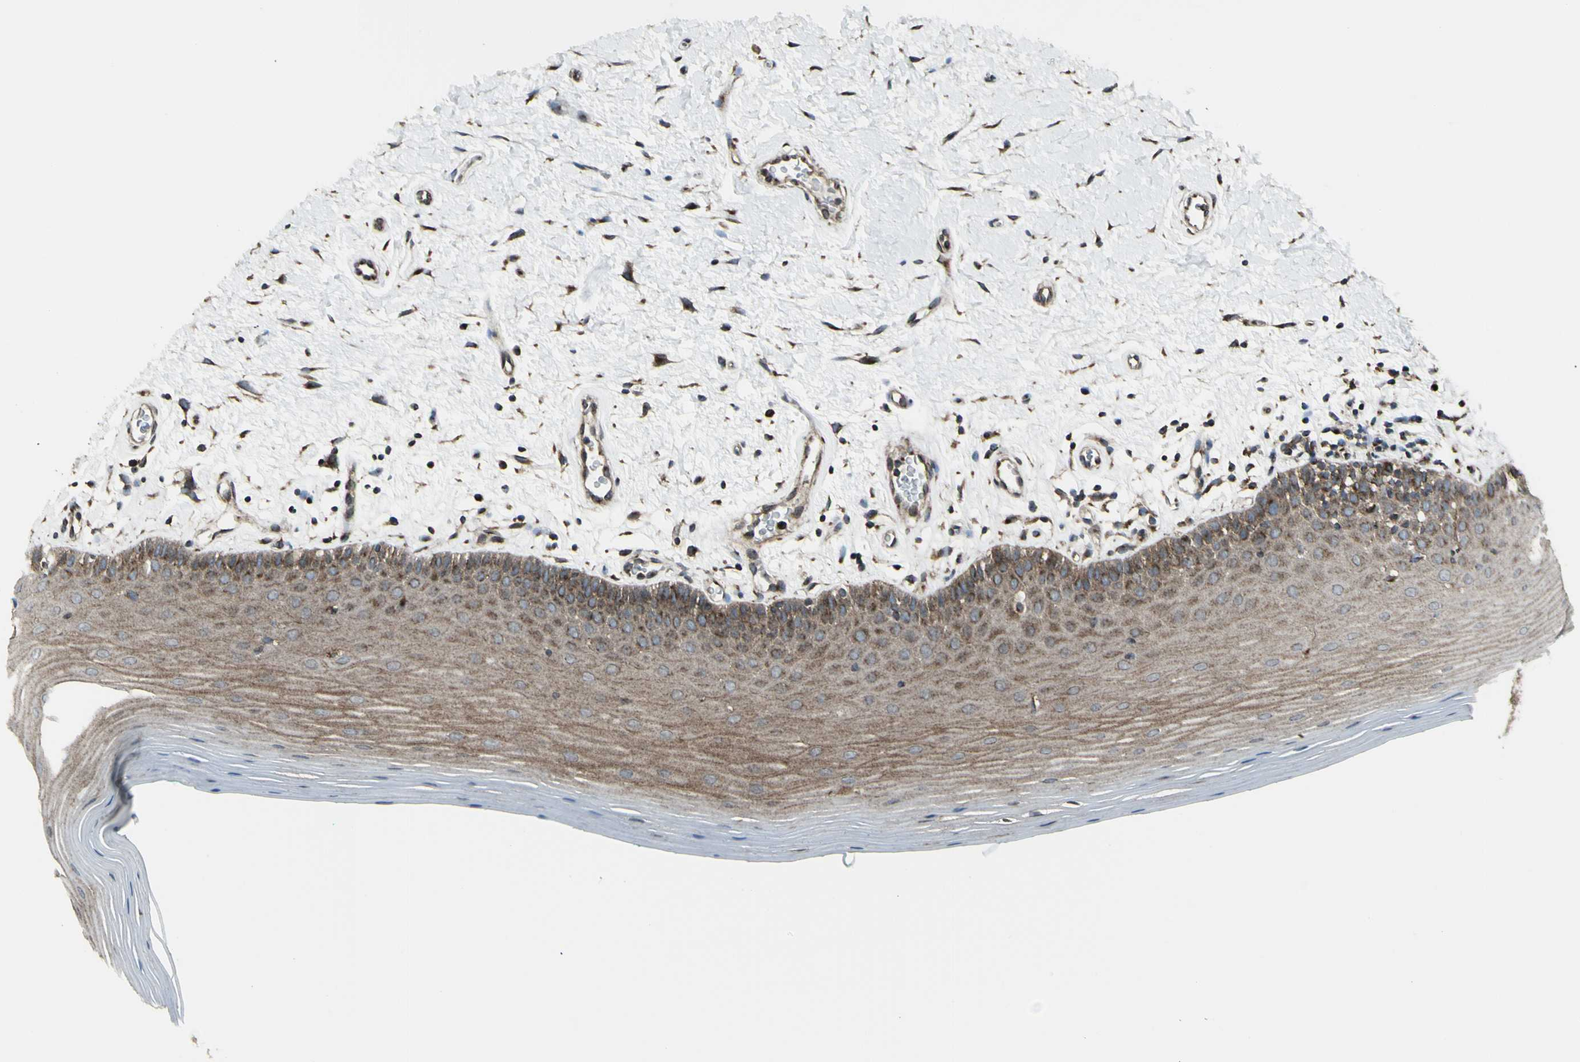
{"staining": {"intensity": "moderate", "quantity": ">75%", "location": "cytoplasmic/membranous"}, "tissue": "oral mucosa", "cell_type": "Squamous epithelial cells", "image_type": "normal", "snomed": [{"axis": "morphology", "description": "Normal tissue, NOS"}, {"axis": "topography", "description": "Skeletal muscle"}, {"axis": "topography", "description": "Oral tissue"}], "caption": "A photomicrograph of human oral mucosa stained for a protein demonstrates moderate cytoplasmic/membranous brown staining in squamous epithelial cells. (Stains: DAB in brown, nuclei in blue, Microscopy: brightfield microscopy at high magnification).", "gene": "NAPA", "patient": {"sex": "male", "age": 58}}